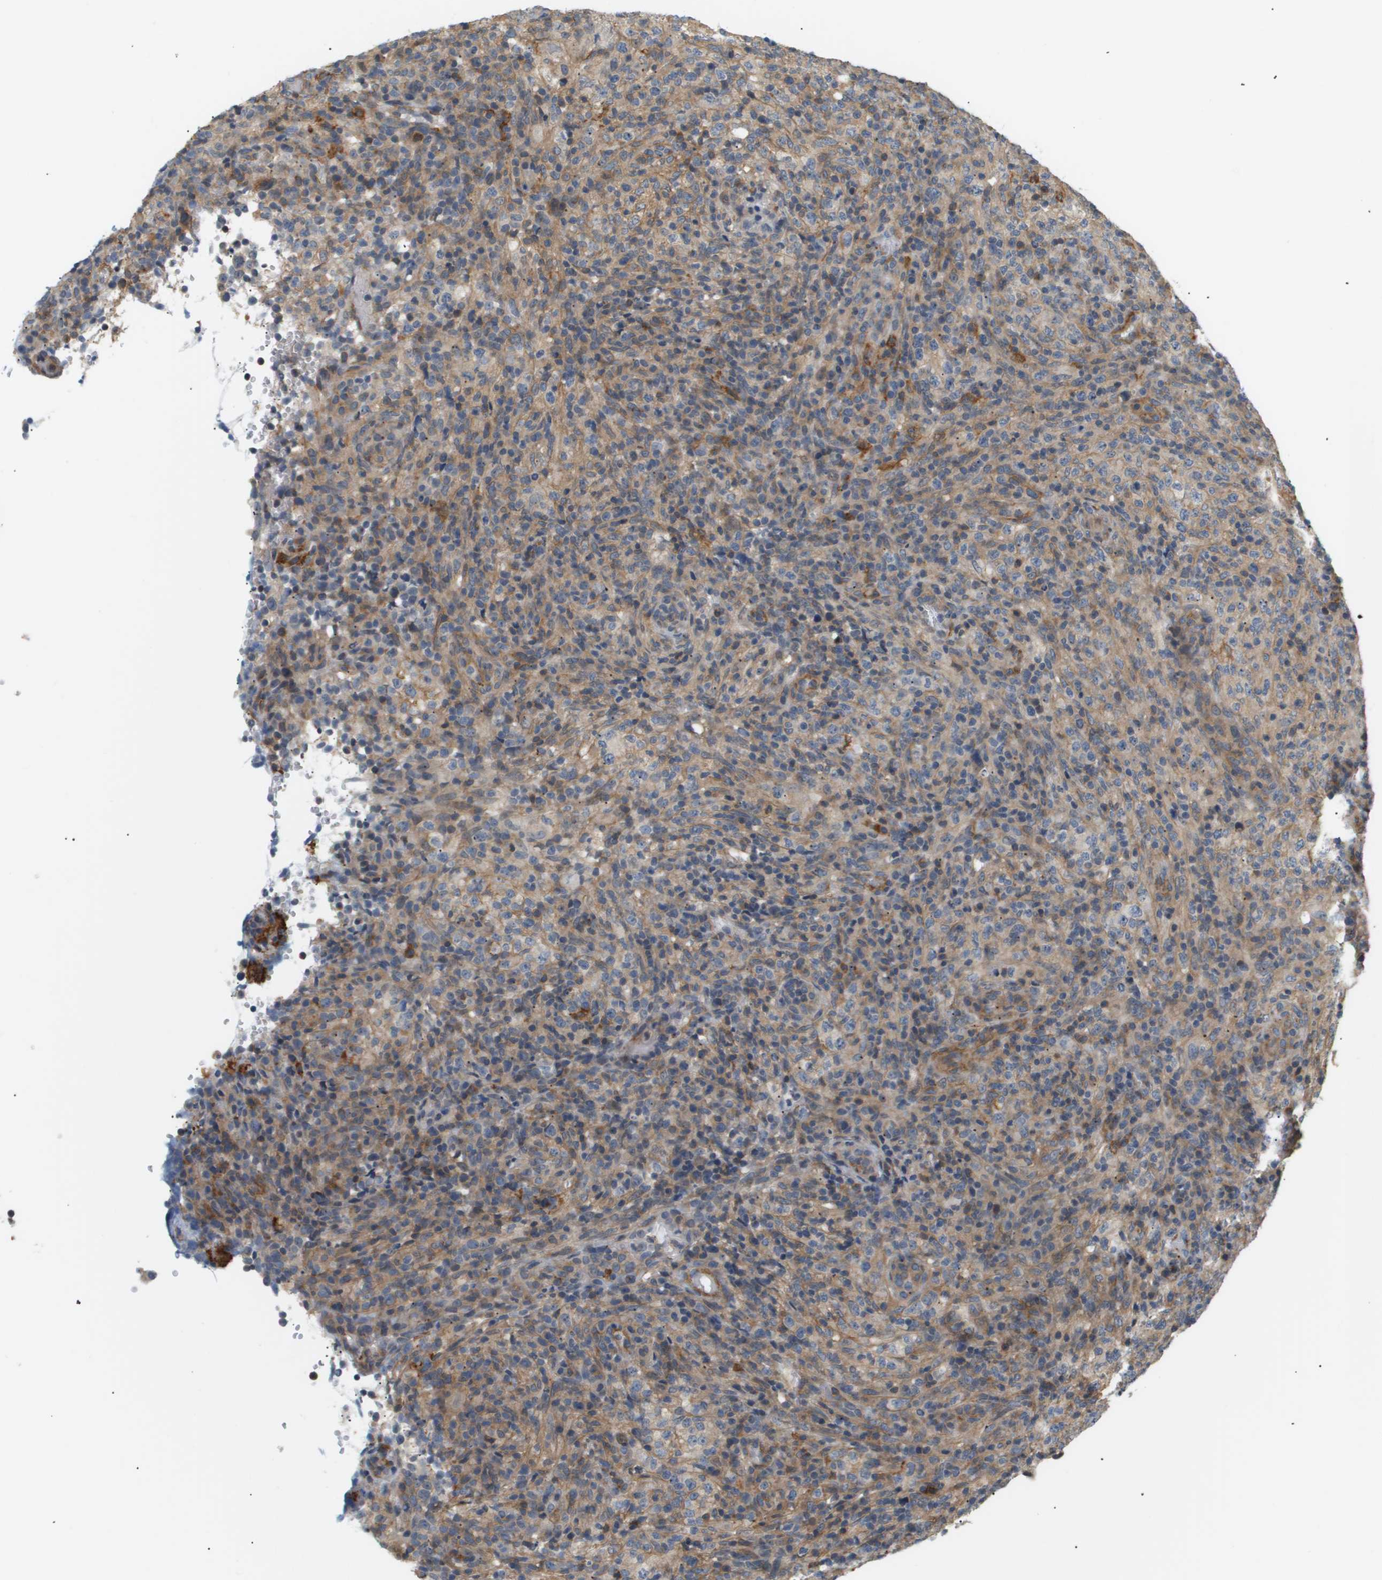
{"staining": {"intensity": "moderate", "quantity": "25%-75%", "location": "cytoplasmic/membranous"}, "tissue": "lymphoma", "cell_type": "Tumor cells", "image_type": "cancer", "snomed": [{"axis": "morphology", "description": "Malignant lymphoma, non-Hodgkin's type, High grade"}, {"axis": "topography", "description": "Lymph node"}], "caption": "IHC photomicrograph of neoplastic tissue: lymphoma stained using immunohistochemistry shows medium levels of moderate protein expression localized specifically in the cytoplasmic/membranous of tumor cells, appearing as a cytoplasmic/membranous brown color.", "gene": "CORO2B", "patient": {"sex": "female", "age": 76}}